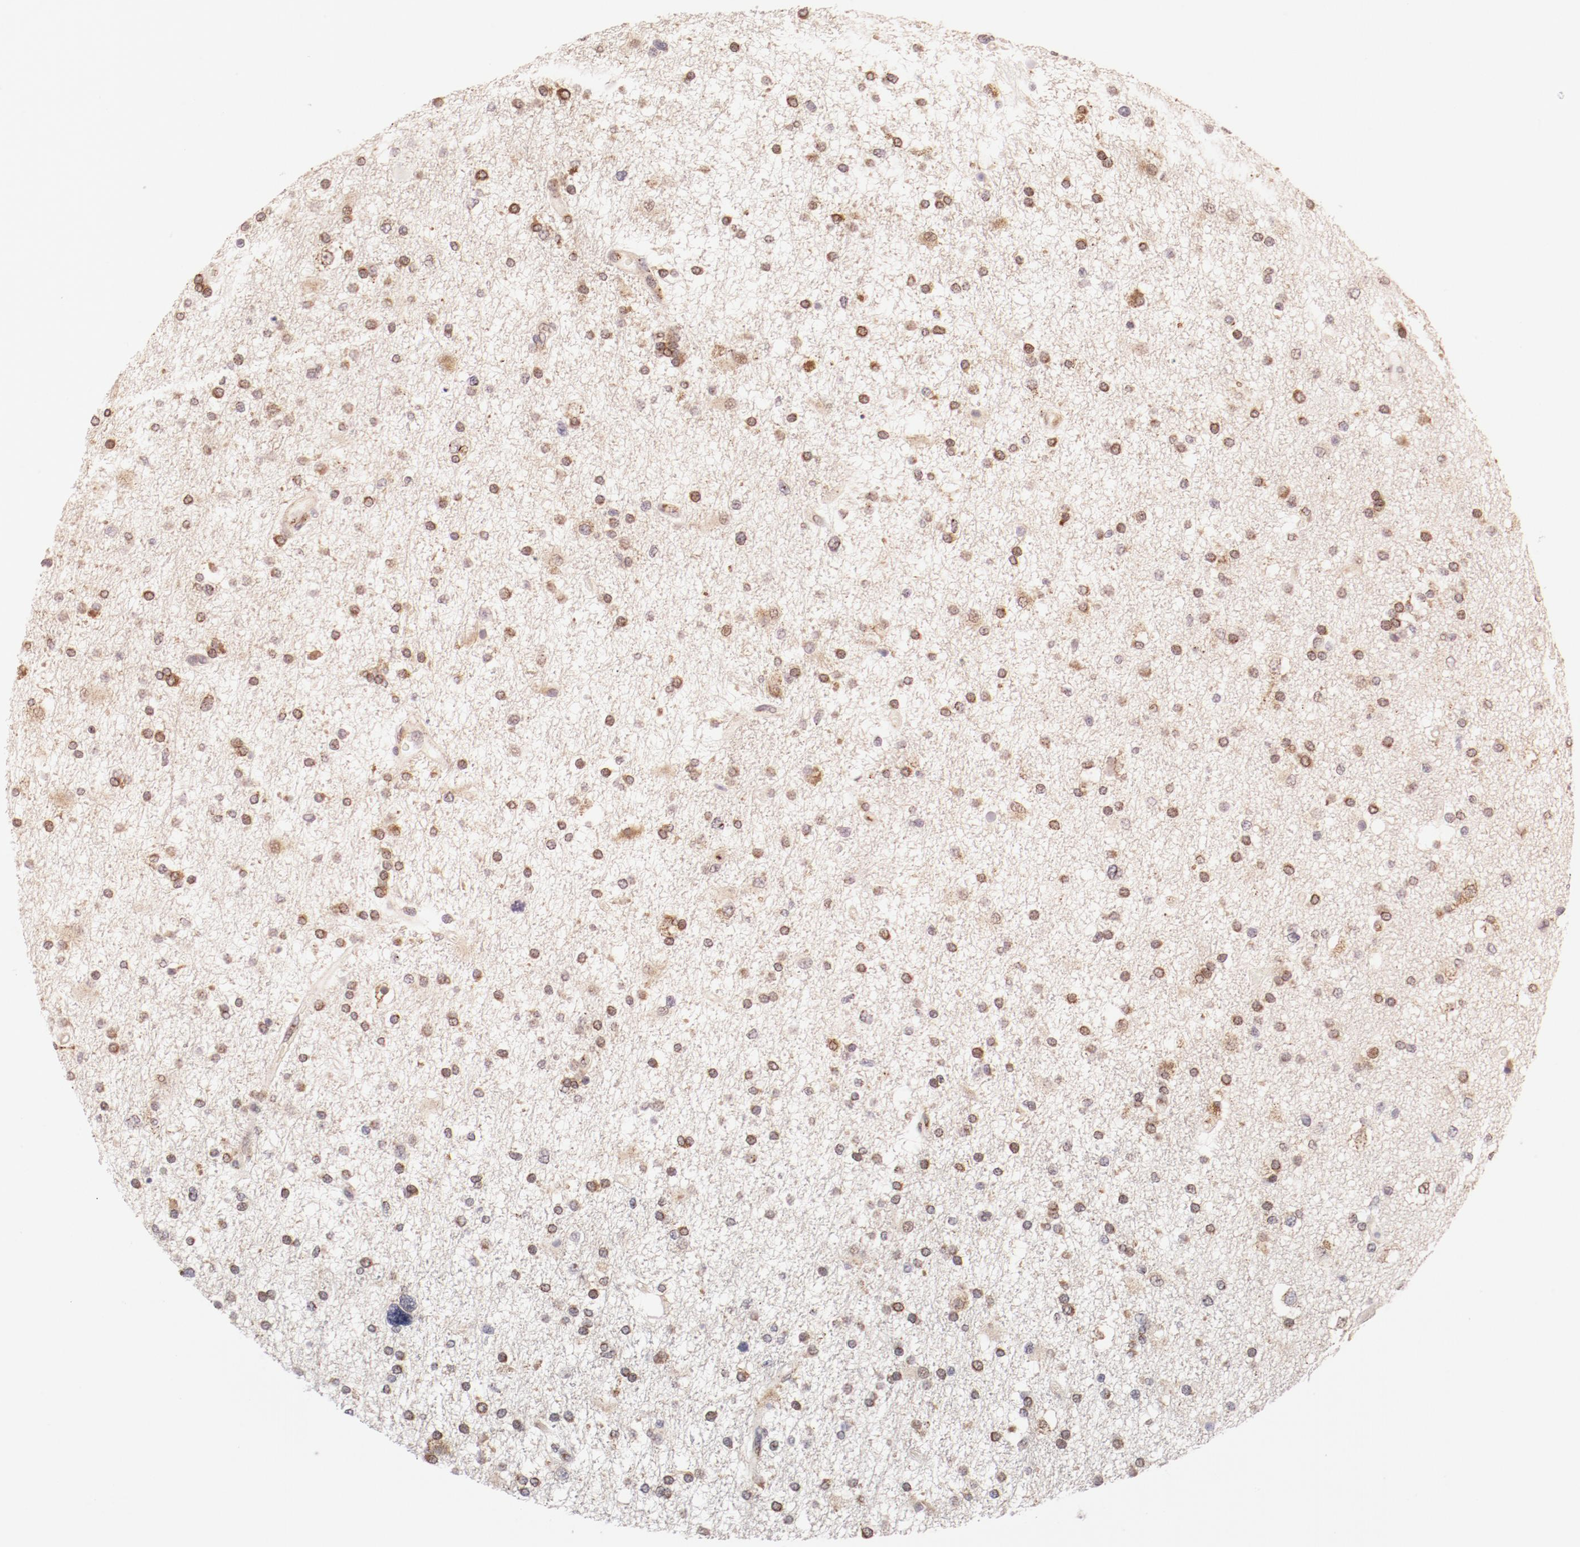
{"staining": {"intensity": "moderate", "quantity": "25%-75%", "location": "cytoplasmic/membranous,nuclear"}, "tissue": "glioma", "cell_type": "Tumor cells", "image_type": "cancer", "snomed": [{"axis": "morphology", "description": "Glioma, malignant, High grade"}, {"axis": "topography", "description": "Brain"}], "caption": "Immunohistochemistry (IHC) staining of high-grade glioma (malignant), which shows medium levels of moderate cytoplasmic/membranous and nuclear expression in approximately 25%-75% of tumor cells indicating moderate cytoplasmic/membranous and nuclear protein staining. The staining was performed using DAB (3,3'-diaminobenzidine) (brown) for protein detection and nuclei were counterstained in hematoxylin (blue).", "gene": "RPL12", "patient": {"sex": "male", "age": 33}}